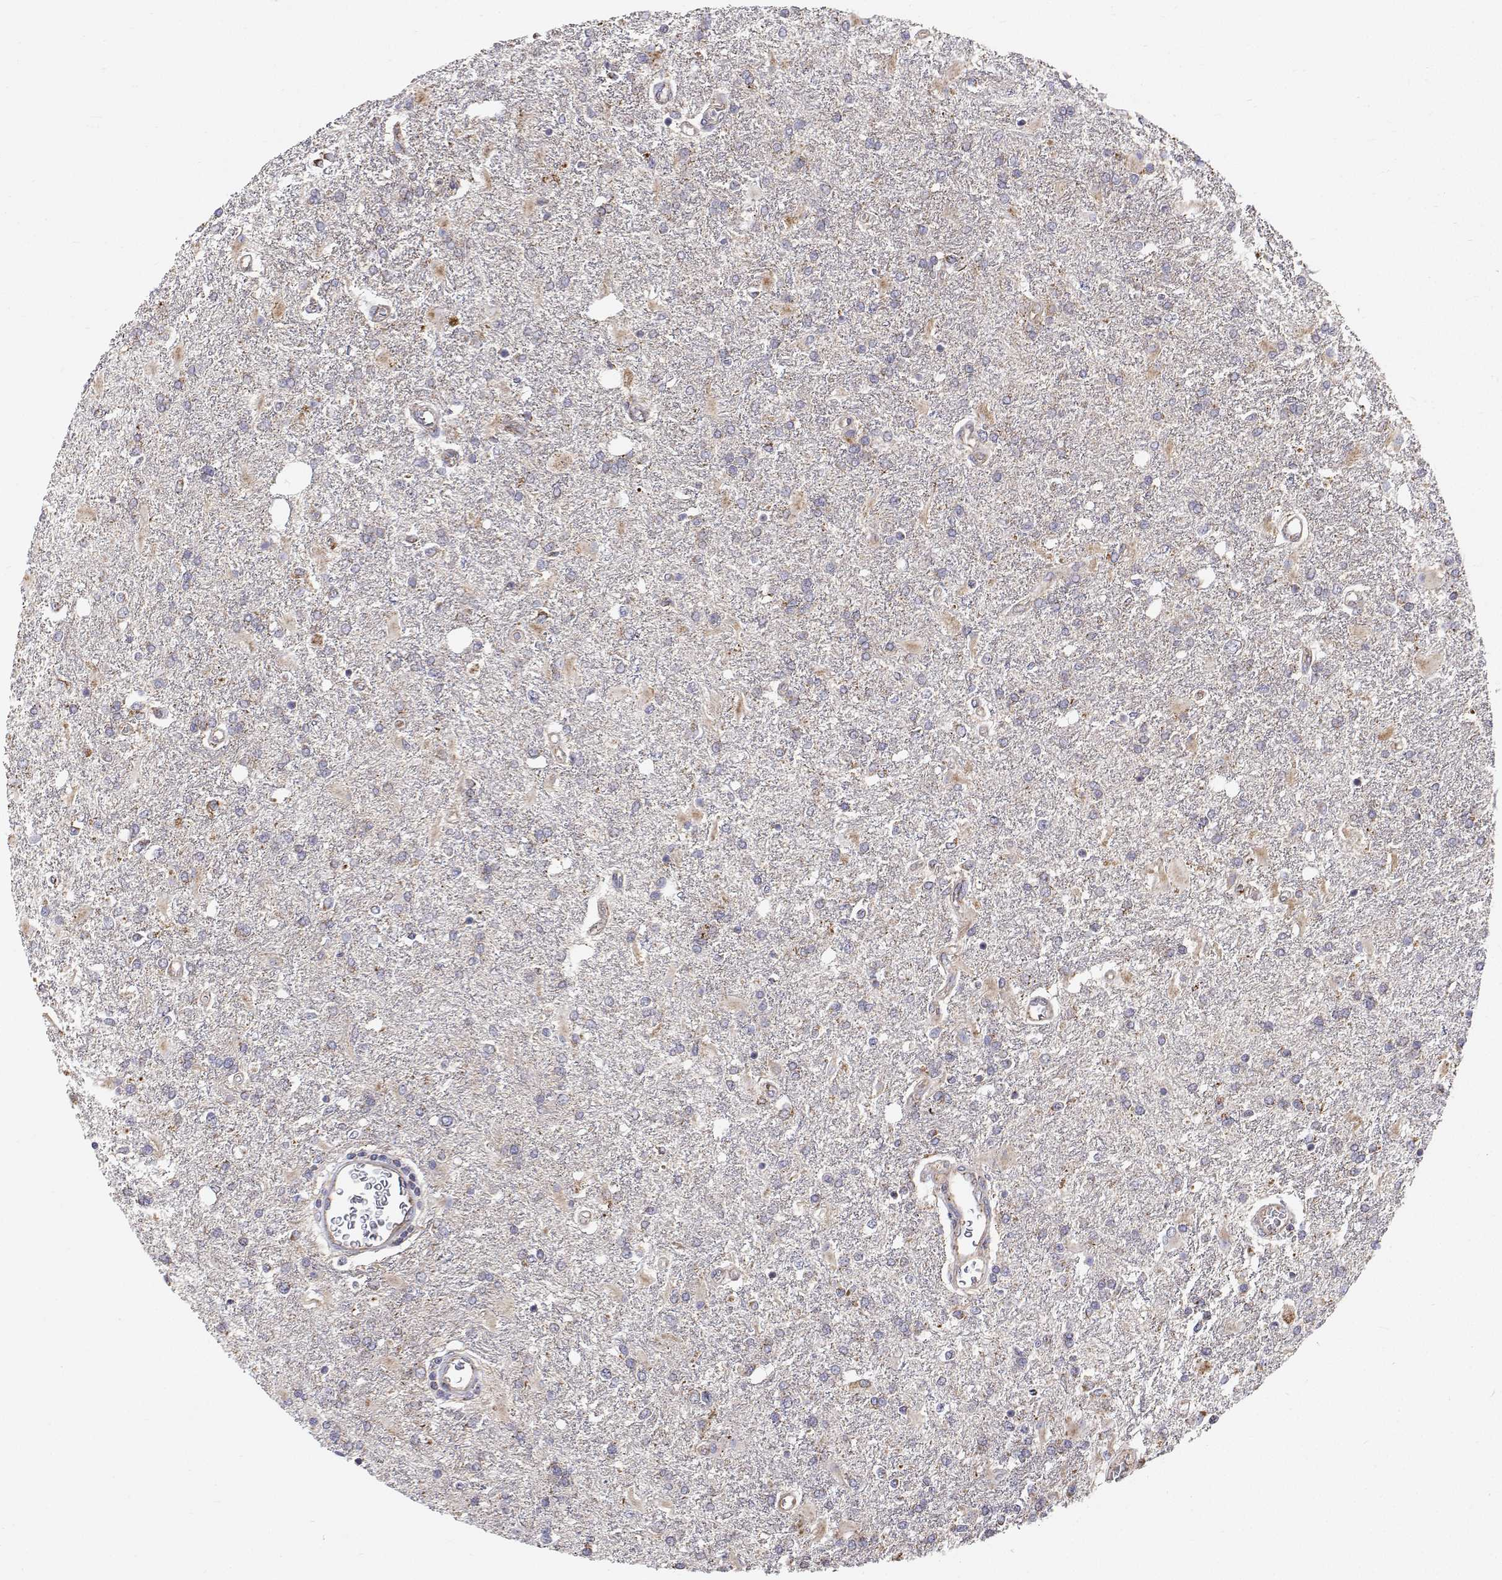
{"staining": {"intensity": "negative", "quantity": "none", "location": "none"}, "tissue": "glioma", "cell_type": "Tumor cells", "image_type": "cancer", "snomed": [{"axis": "morphology", "description": "Glioma, malignant, High grade"}, {"axis": "topography", "description": "Cerebral cortex"}], "caption": "This is an IHC photomicrograph of malignant glioma (high-grade). There is no staining in tumor cells.", "gene": "SPICE1", "patient": {"sex": "male", "age": 79}}